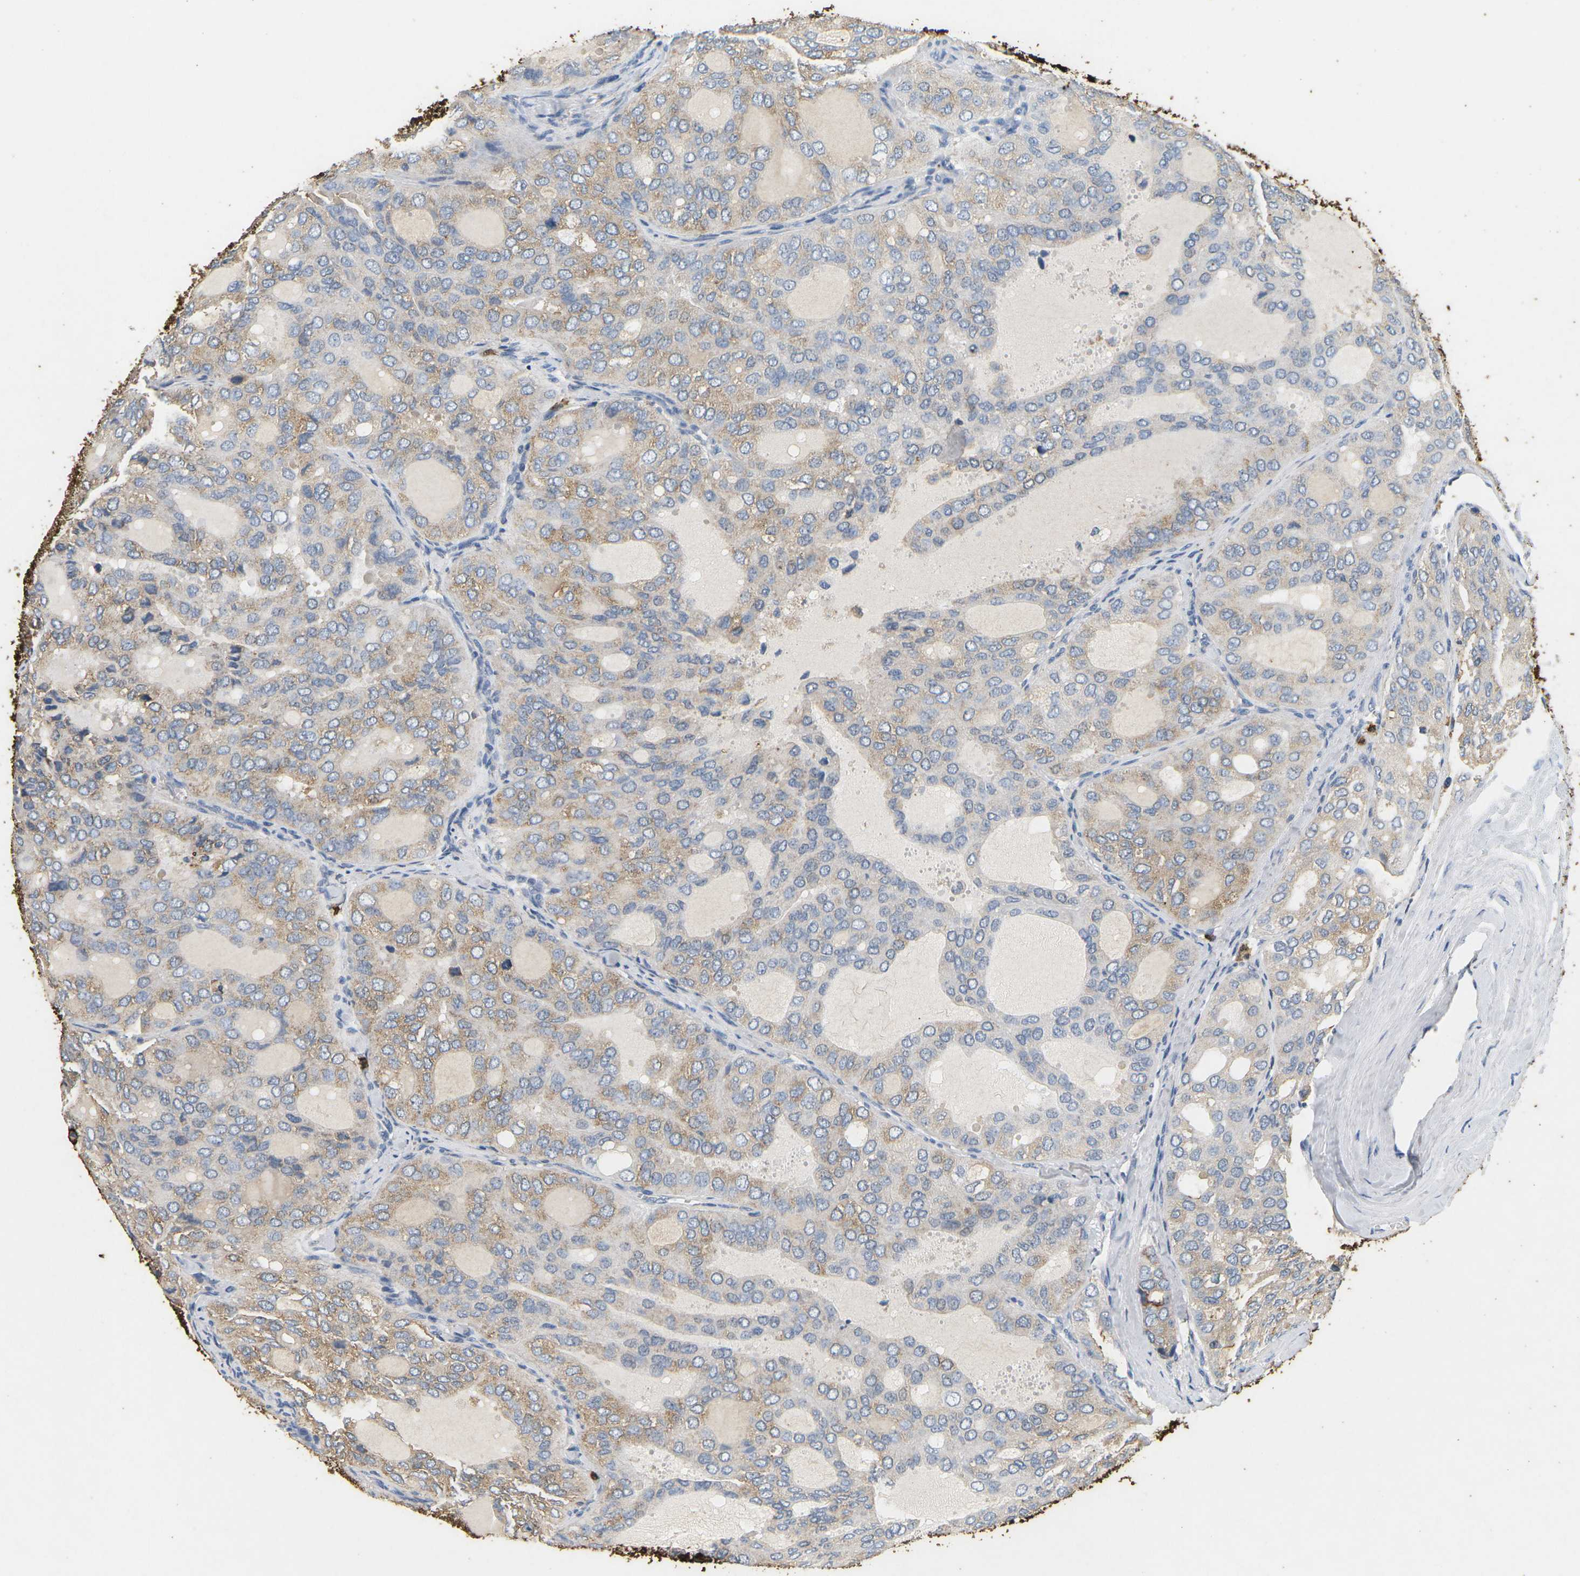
{"staining": {"intensity": "weak", "quantity": ">75%", "location": "cytoplasmic/membranous"}, "tissue": "thyroid cancer", "cell_type": "Tumor cells", "image_type": "cancer", "snomed": [{"axis": "morphology", "description": "Follicular adenoma carcinoma, NOS"}, {"axis": "topography", "description": "Thyroid gland"}], "caption": "Tumor cells display weak cytoplasmic/membranous positivity in about >75% of cells in thyroid cancer (follicular adenoma carcinoma). The staining was performed using DAB (3,3'-diaminobenzidine) to visualize the protein expression in brown, while the nuclei were stained in blue with hematoxylin (Magnification: 20x).", "gene": "ADM", "patient": {"sex": "male", "age": 75}}